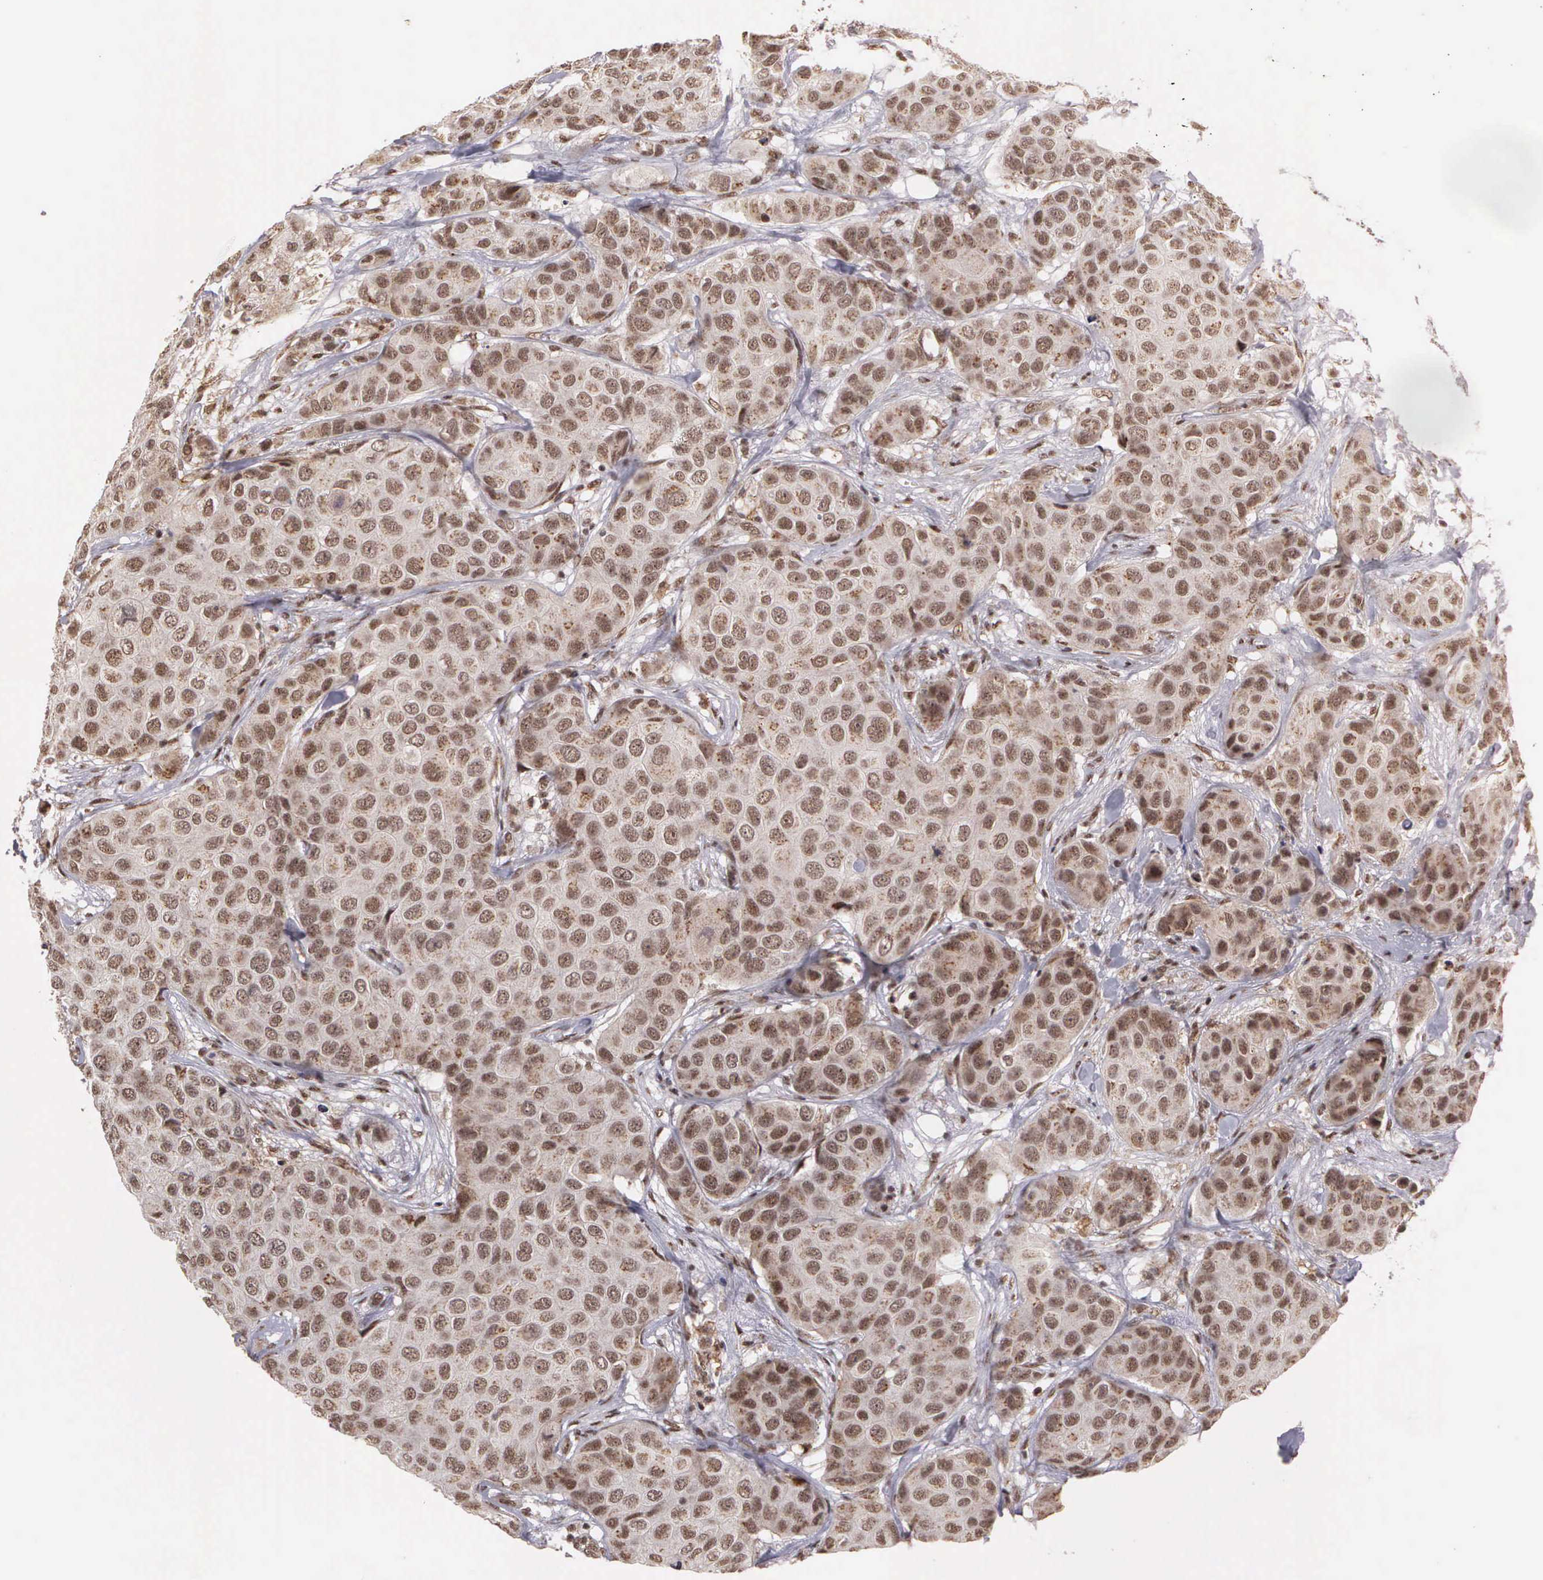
{"staining": {"intensity": "moderate", "quantity": "25%-75%", "location": "cytoplasmic/membranous,nuclear"}, "tissue": "breast cancer", "cell_type": "Tumor cells", "image_type": "cancer", "snomed": [{"axis": "morphology", "description": "Duct carcinoma"}, {"axis": "topography", "description": "Breast"}], "caption": "An immunohistochemistry photomicrograph of neoplastic tissue is shown. Protein staining in brown highlights moderate cytoplasmic/membranous and nuclear positivity in breast cancer (invasive ductal carcinoma) within tumor cells.", "gene": "GTF2A1", "patient": {"sex": "female", "age": 68}}